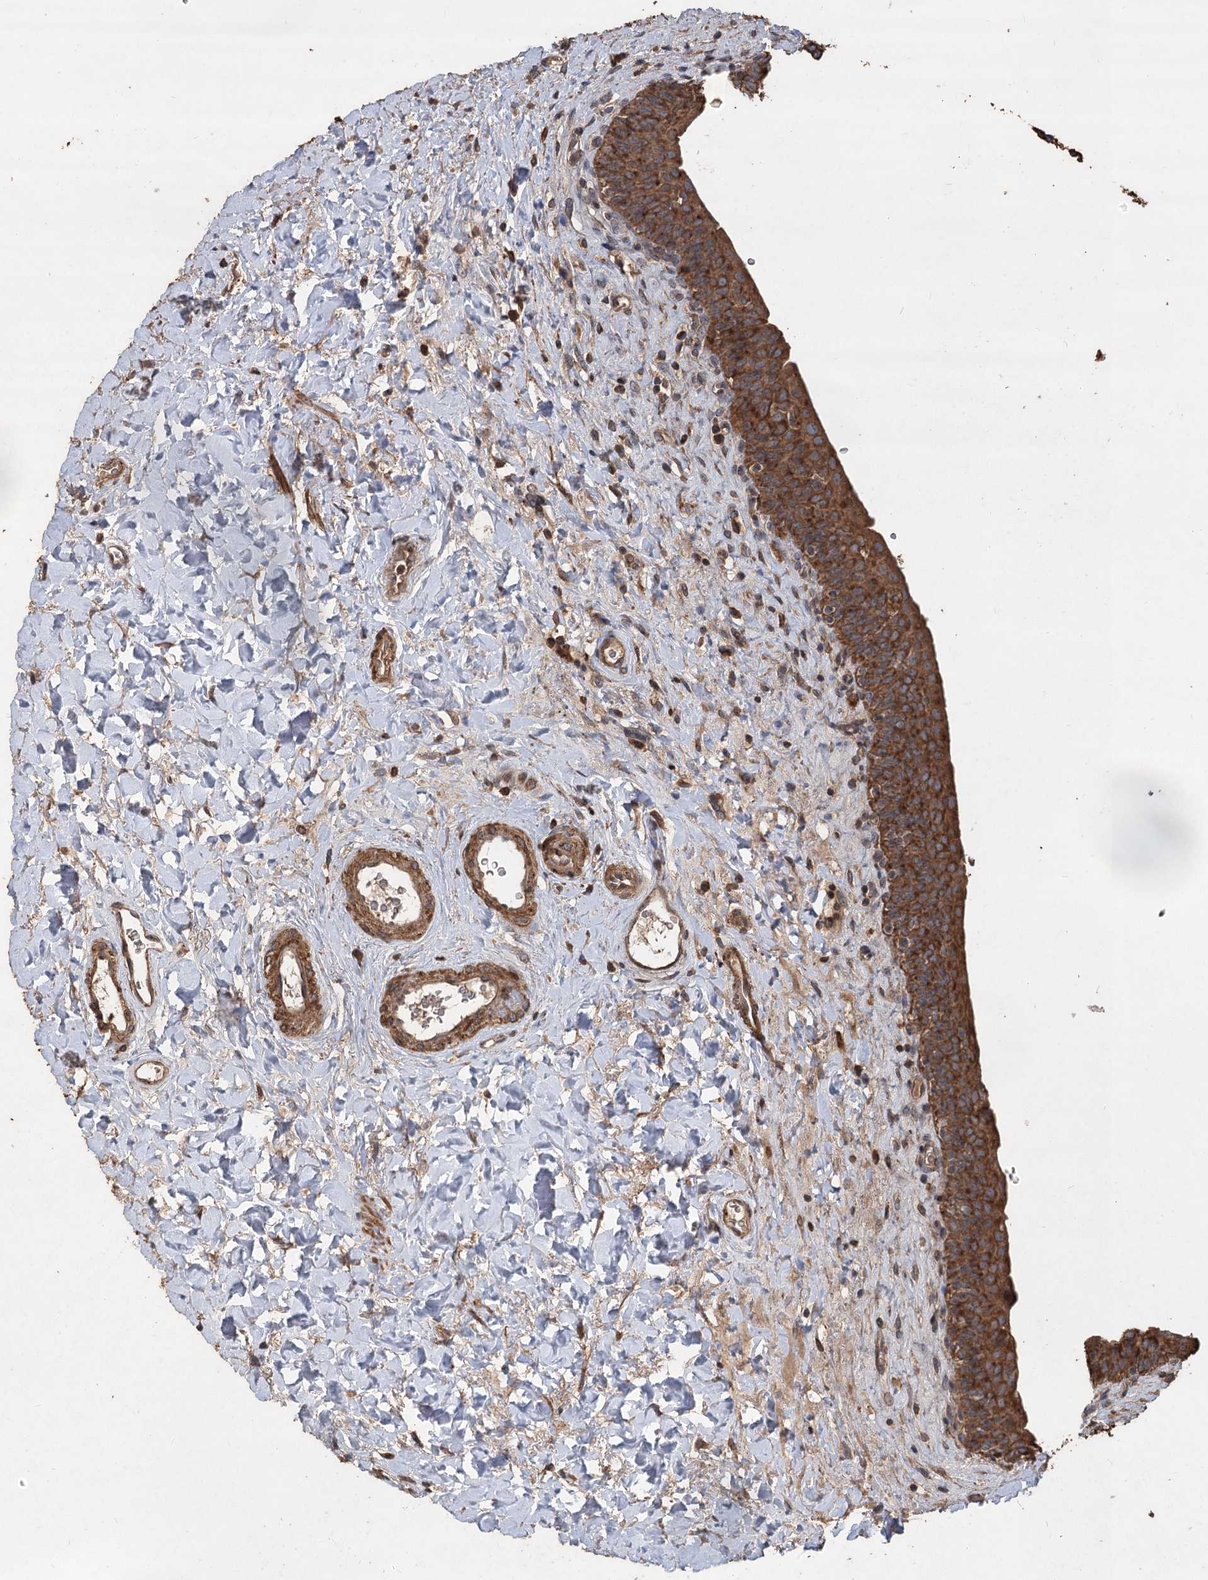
{"staining": {"intensity": "strong", "quantity": ">75%", "location": "cytoplasmic/membranous"}, "tissue": "urinary bladder", "cell_type": "Urothelial cells", "image_type": "normal", "snomed": [{"axis": "morphology", "description": "Normal tissue, NOS"}, {"axis": "topography", "description": "Urinary bladder"}], "caption": "A high amount of strong cytoplasmic/membranous expression is appreciated in approximately >75% of urothelial cells in benign urinary bladder. The staining was performed using DAB (3,3'-diaminobenzidine), with brown indicating positive protein expression. Nuclei are stained blue with hematoxylin.", "gene": "PIK3C2A", "patient": {"sex": "male", "age": 83}}